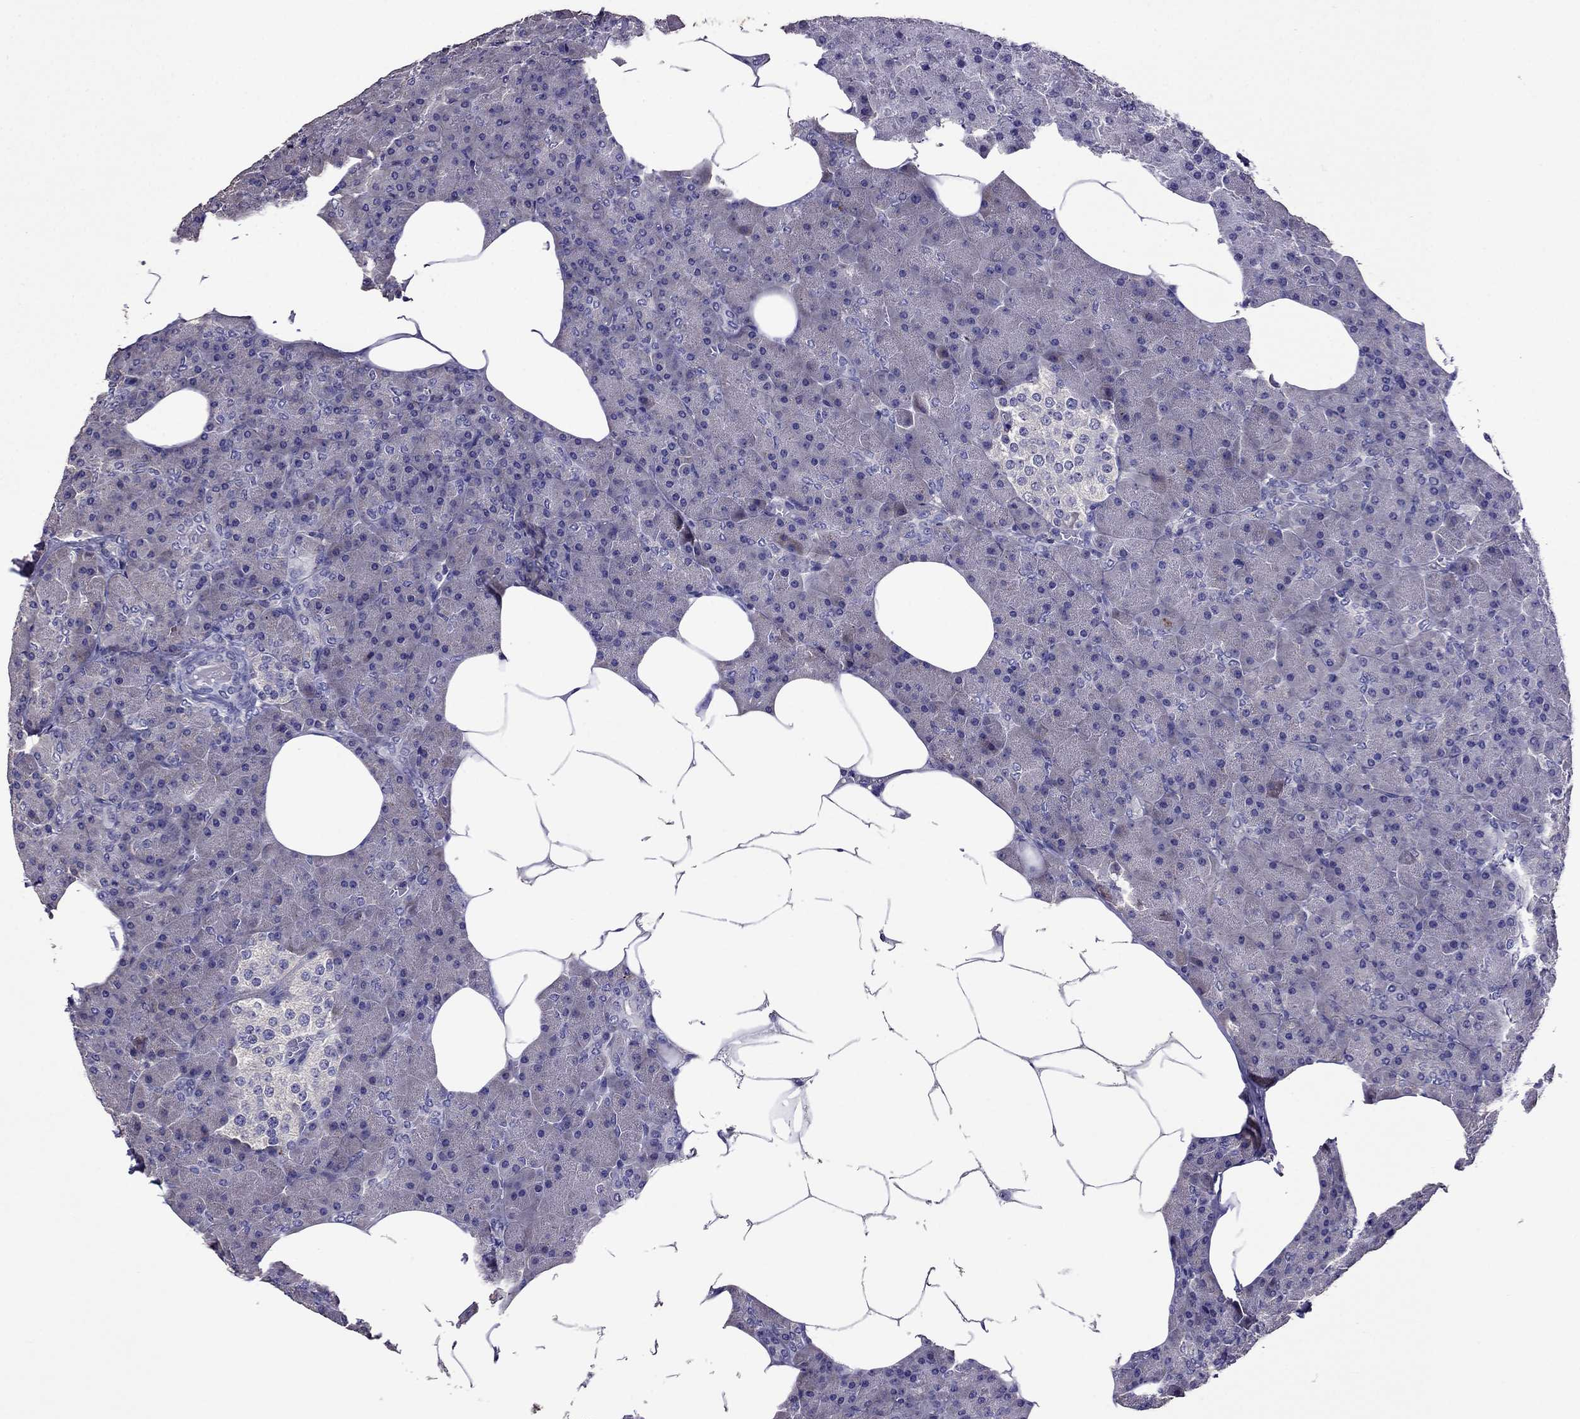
{"staining": {"intensity": "negative", "quantity": "none", "location": "none"}, "tissue": "pancreas", "cell_type": "Exocrine glandular cells", "image_type": "normal", "snomed": [{"axis": "morphology", "description": "Normal tissue, NOS"}, {"axis": "topography", "description": "Pancreas"}], "caption": "This is an immunohistochemistry (IHC) histopathology image of benign pancreas. There is no positivity in exocrine glandular cells.", "gene": "NKX3", "patient": {"sex": "female", "age": 45}}